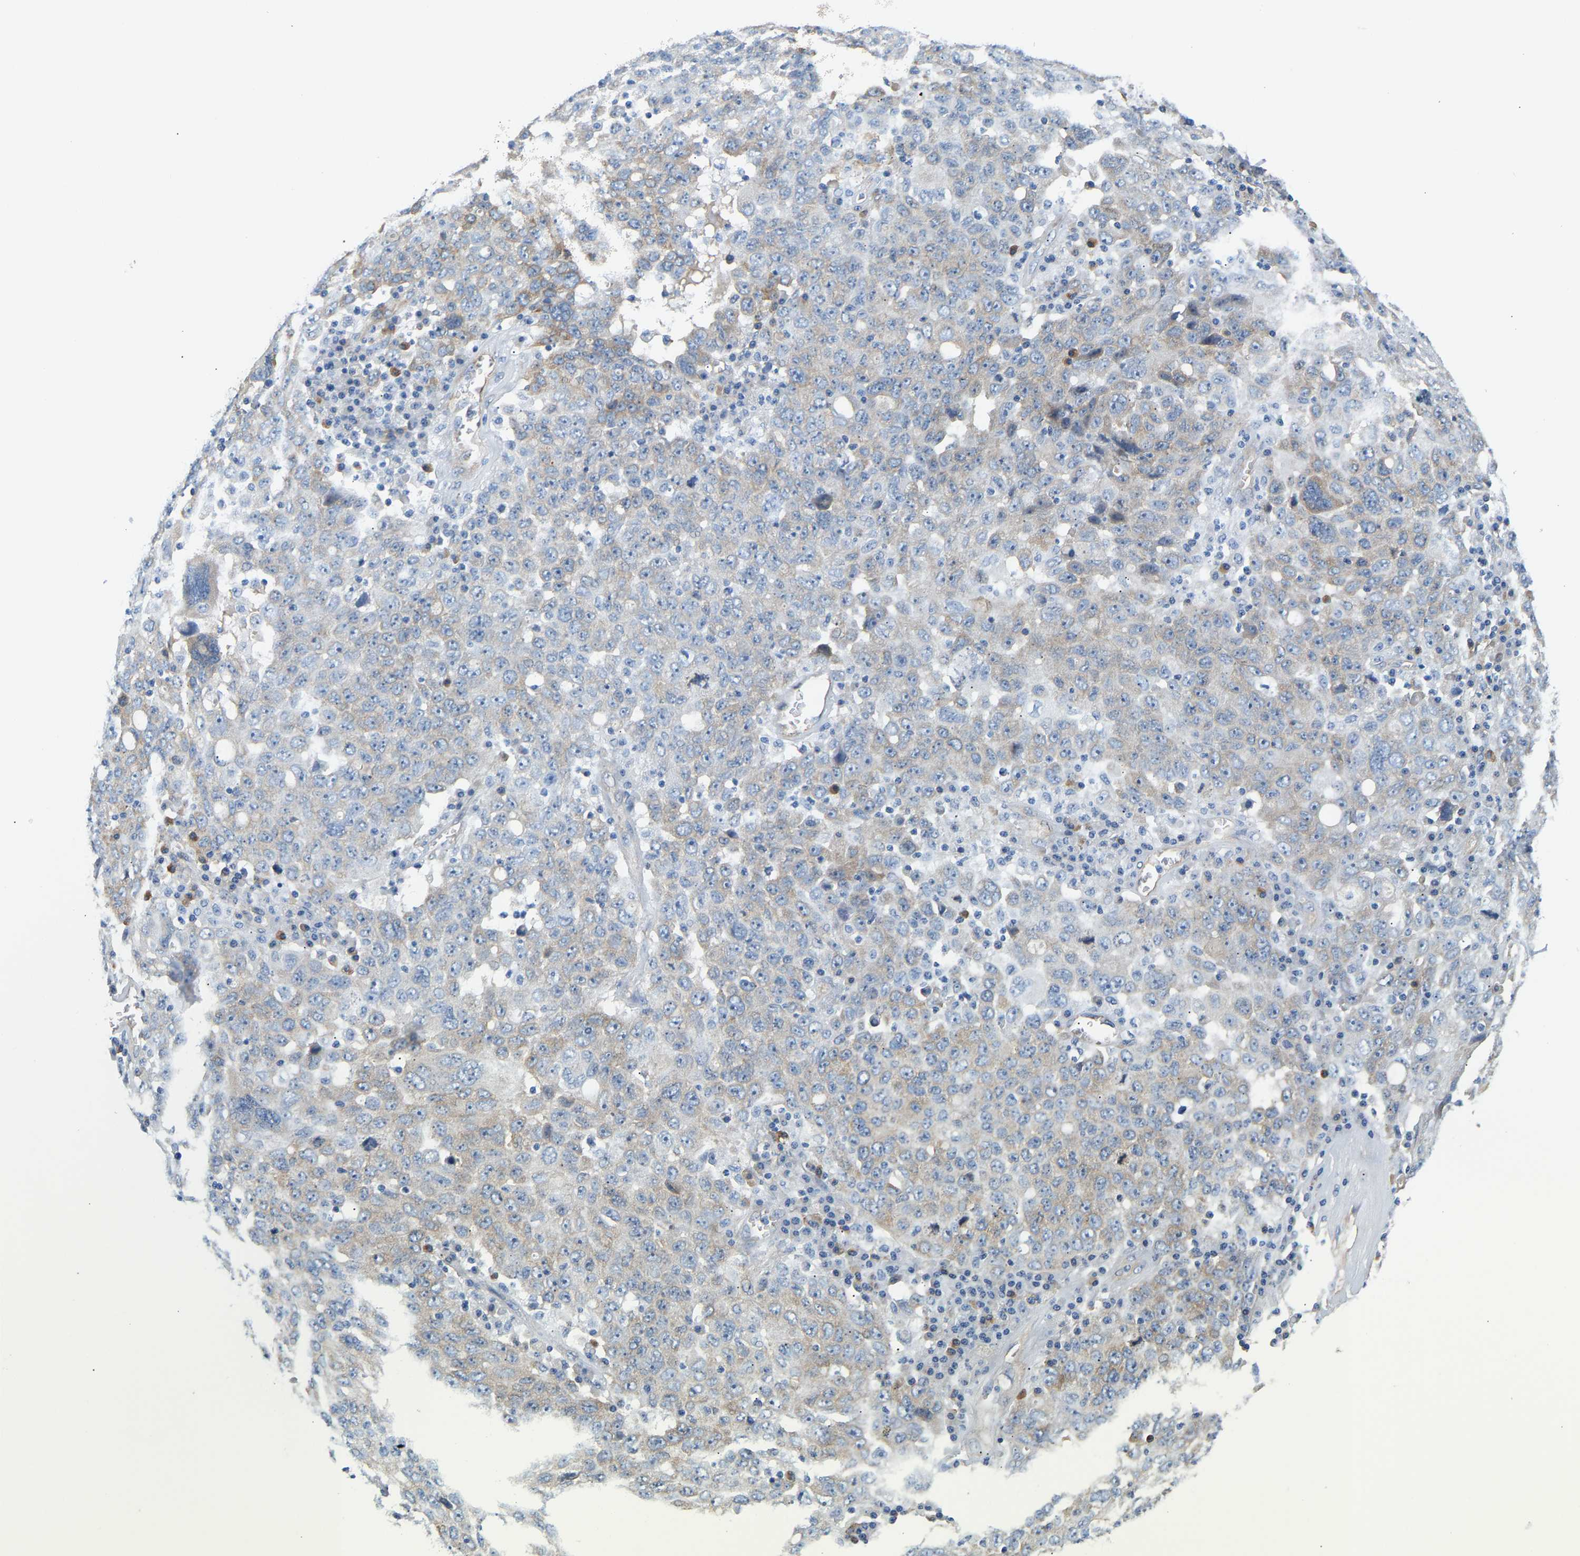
{"staining": {"intensity": "weak", "quantity": "<25%", "location": "cytoplasmic/membranous"}, "tissue": "ovarian cancer", "cell_type": "Tumor cells", "image_type": "cancer", "snomed": [{"axis": "morphology", "description": "Carcinoma, endometroid"}, {"axis": "topography", "description": "Ovary"}], "caption": "The histopathology image displays no significant positivity in tumor cells of endometroid carcinoma (ovarian).", "gene": "PAWR", "patient": {"sex": "female", "age": 62}}